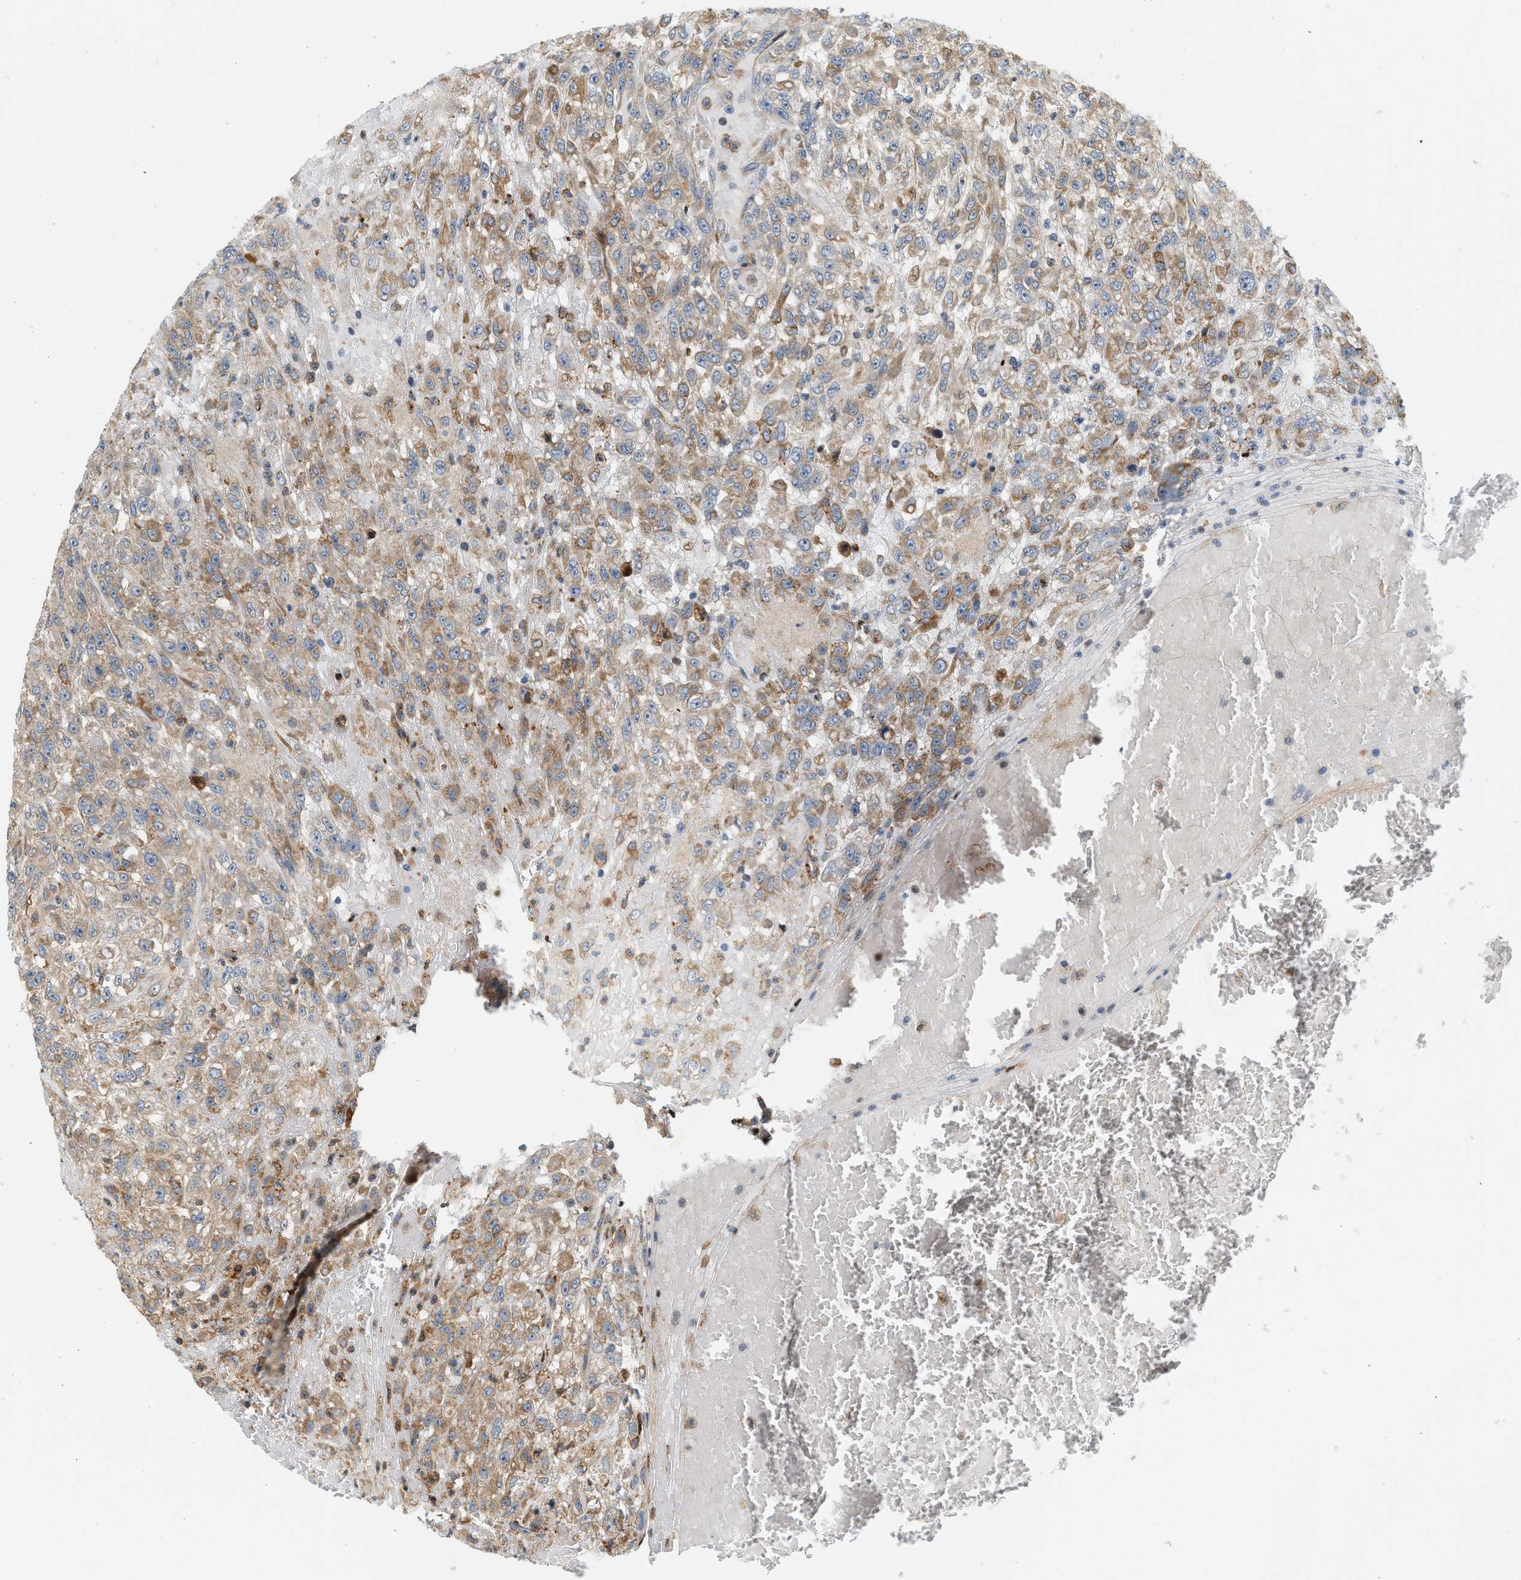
{"staining": {"intensity": "moderate", "quantity": "25%-75%", "location": "cytoplasmic/membranous"}, "tissue": "urothelial cancer", "cell_type": "Tumor cells", "image_type": "cancer", "snomed": [{"axis": "morphology", "description": "Urothelial carcinoma, High grade"}, {"axis": "topography", "description": "Urinary bladder"}], "caption": "Immunohistochemistry (IHC) of human high-grade urothelial carcinoma demonstrates medium levels of moderate cytoplasmic/membranous staining in about 25%-75% of tumor cells. The protein of interest is stained brown, and the nuclei are stained in blue (DAB (3,3'-diaminobenzidine) IHC with brightfield microscopy, high magnification).", "gene": "NRSN2", "patient": {"sex": "male", "age": 46}}